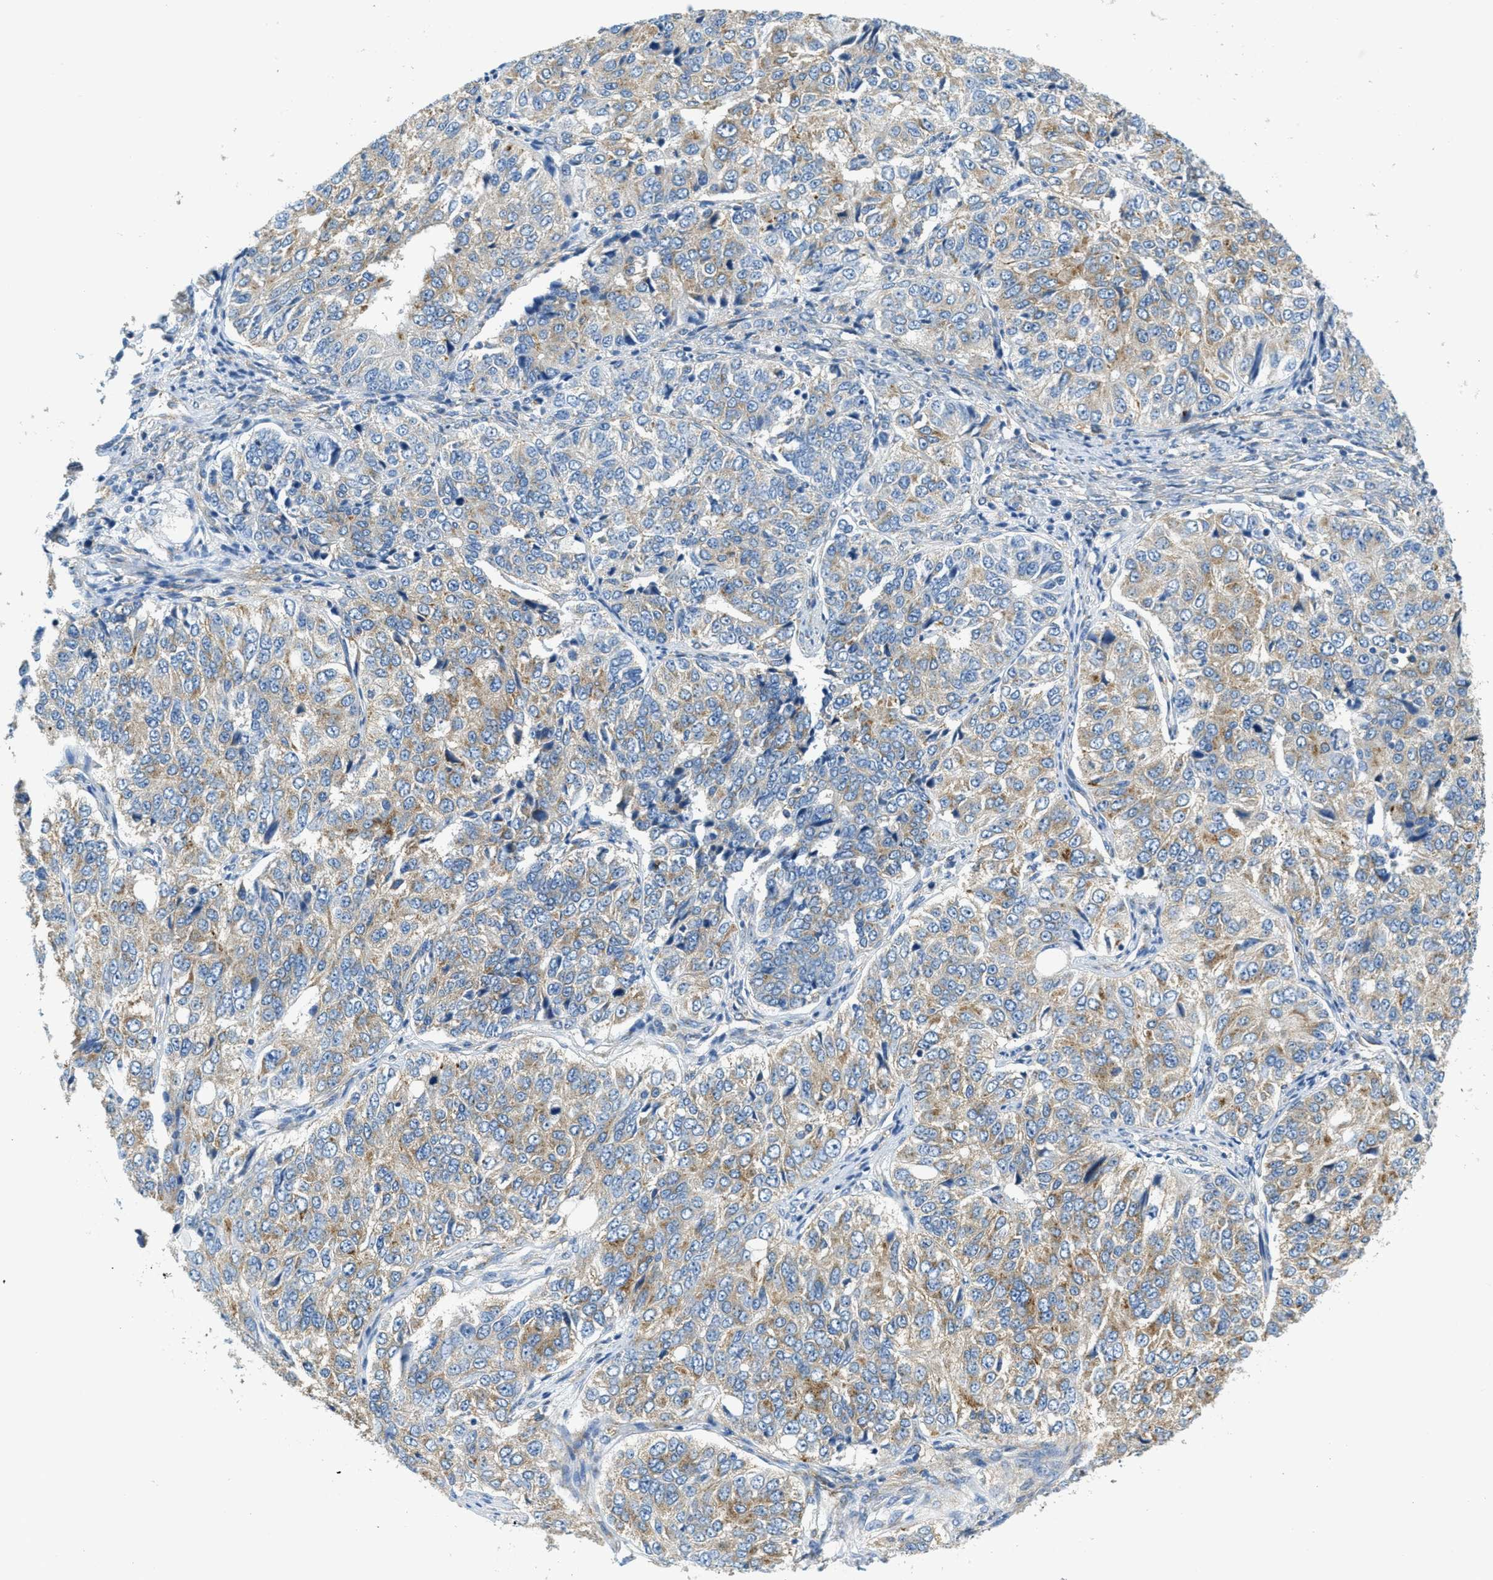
{"staining": {"intensity": "moderate", "quantity": ">75%", "location": "cytoplasmic/membranous"}, "tissue": "ovarian cancer", "cell_type": "Tumor cells", "image_type": "cancer", "snomed": [{"axis": "morphology", "description": "Carcinoma, endometroid"}, {"axis": "topography", "description": "Ovary"}], "caption": "Moderate cytoplasmic/membranous expression for a protein is present in about >75% of tumor cells of ovarian endometroid carcinoma using immunohistochemistry (IHC).", "gene": "AP2B1", "patient": {"sex": "female", "age": 51}}